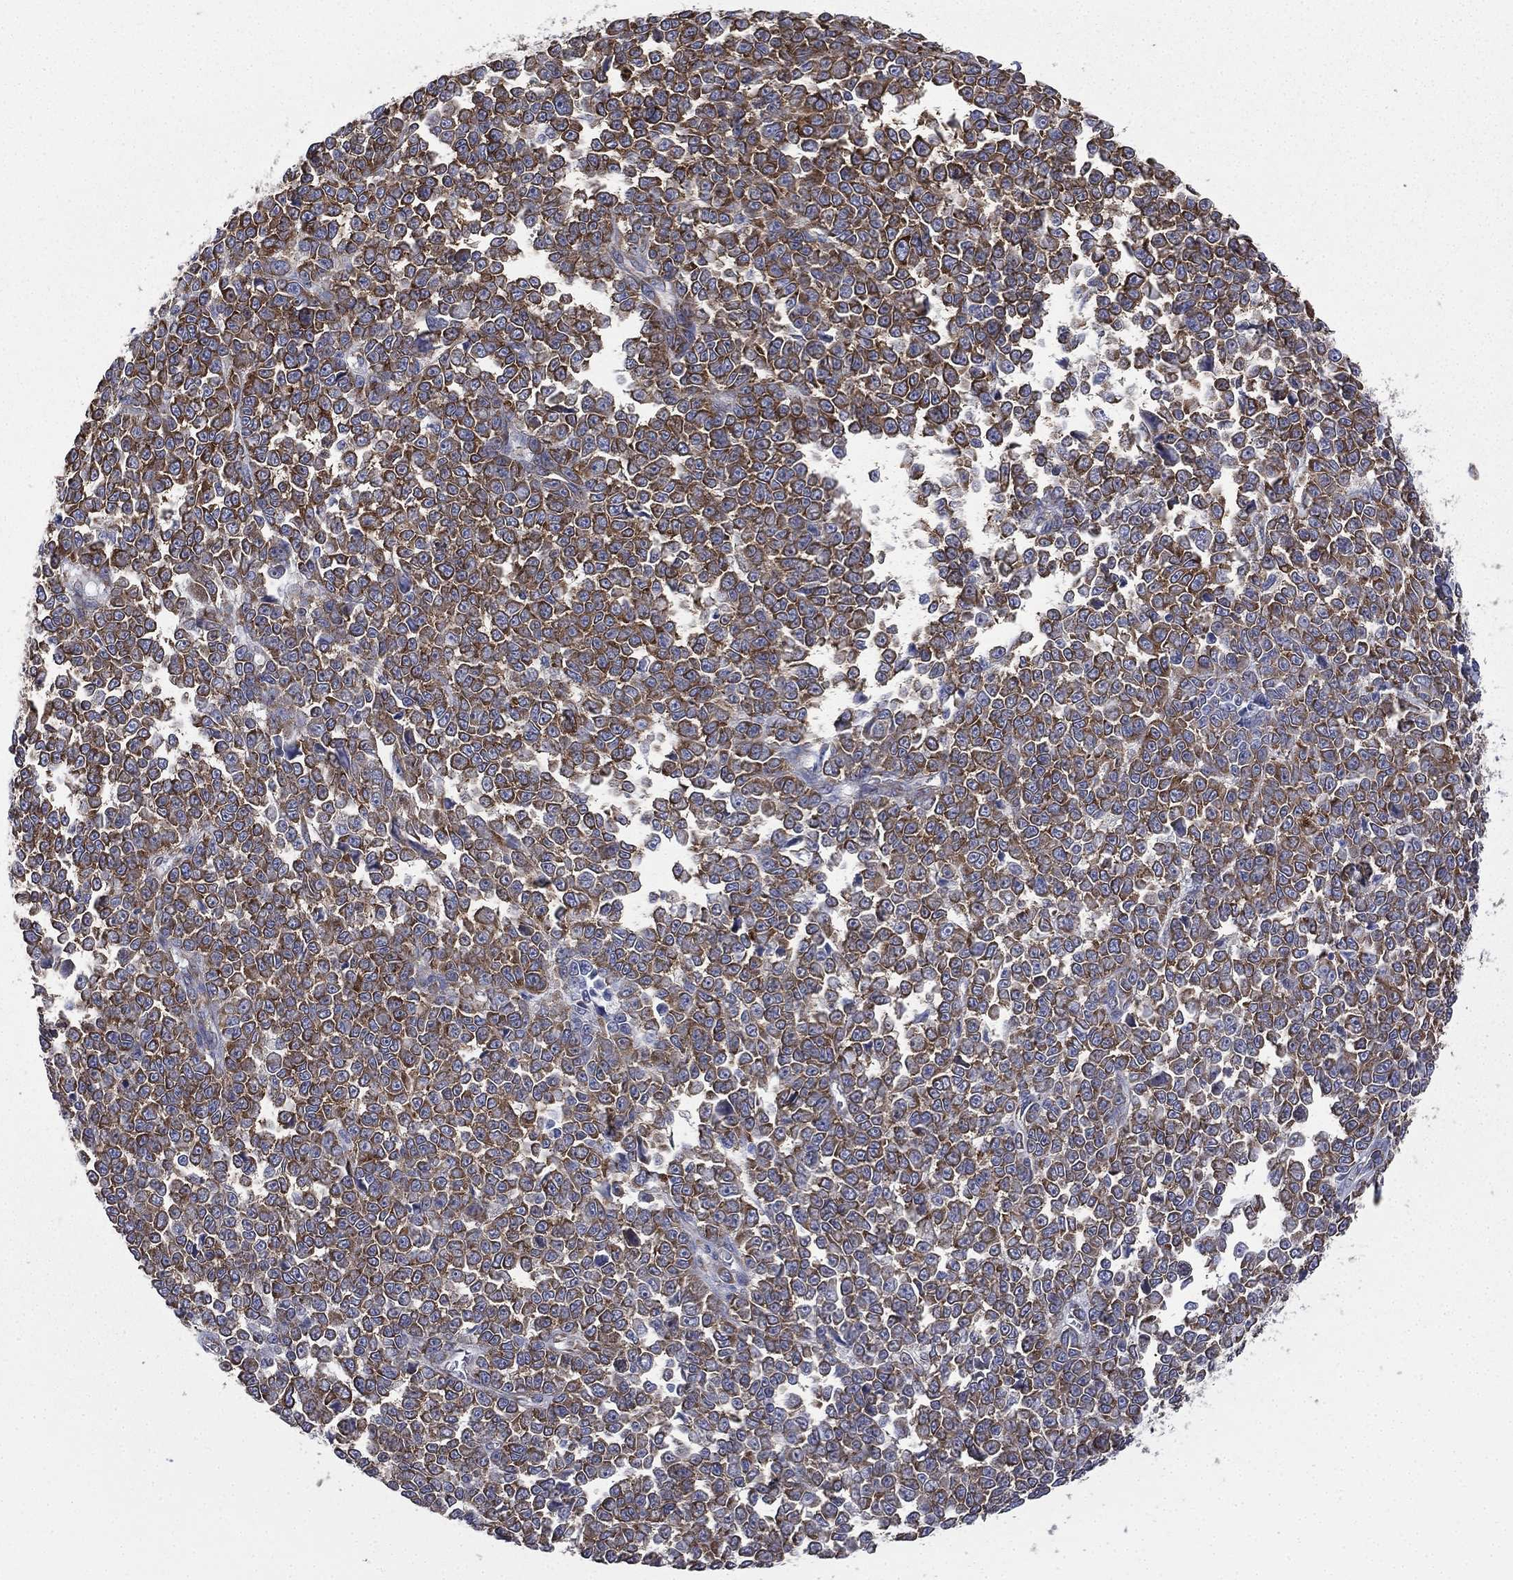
{"staining": {"intensity": "moderate", "quantity": ">75%", "location": "cytoplasmic/membranous"}, "tissue": "melanoma", "cell_type": "Tumor cells", "image_type": "cancer", "snomed": [{"axis": "morphology", "description": "Malignant melanoma, NOS"}, {"axis": "topography", "description": "Skin"}], "caption": "Human melanoma stained with a protein marker demonstrates moderate staining in tumor cells.", "gene": "FARSA", "patient": {"sex": "female", "age": 95}}